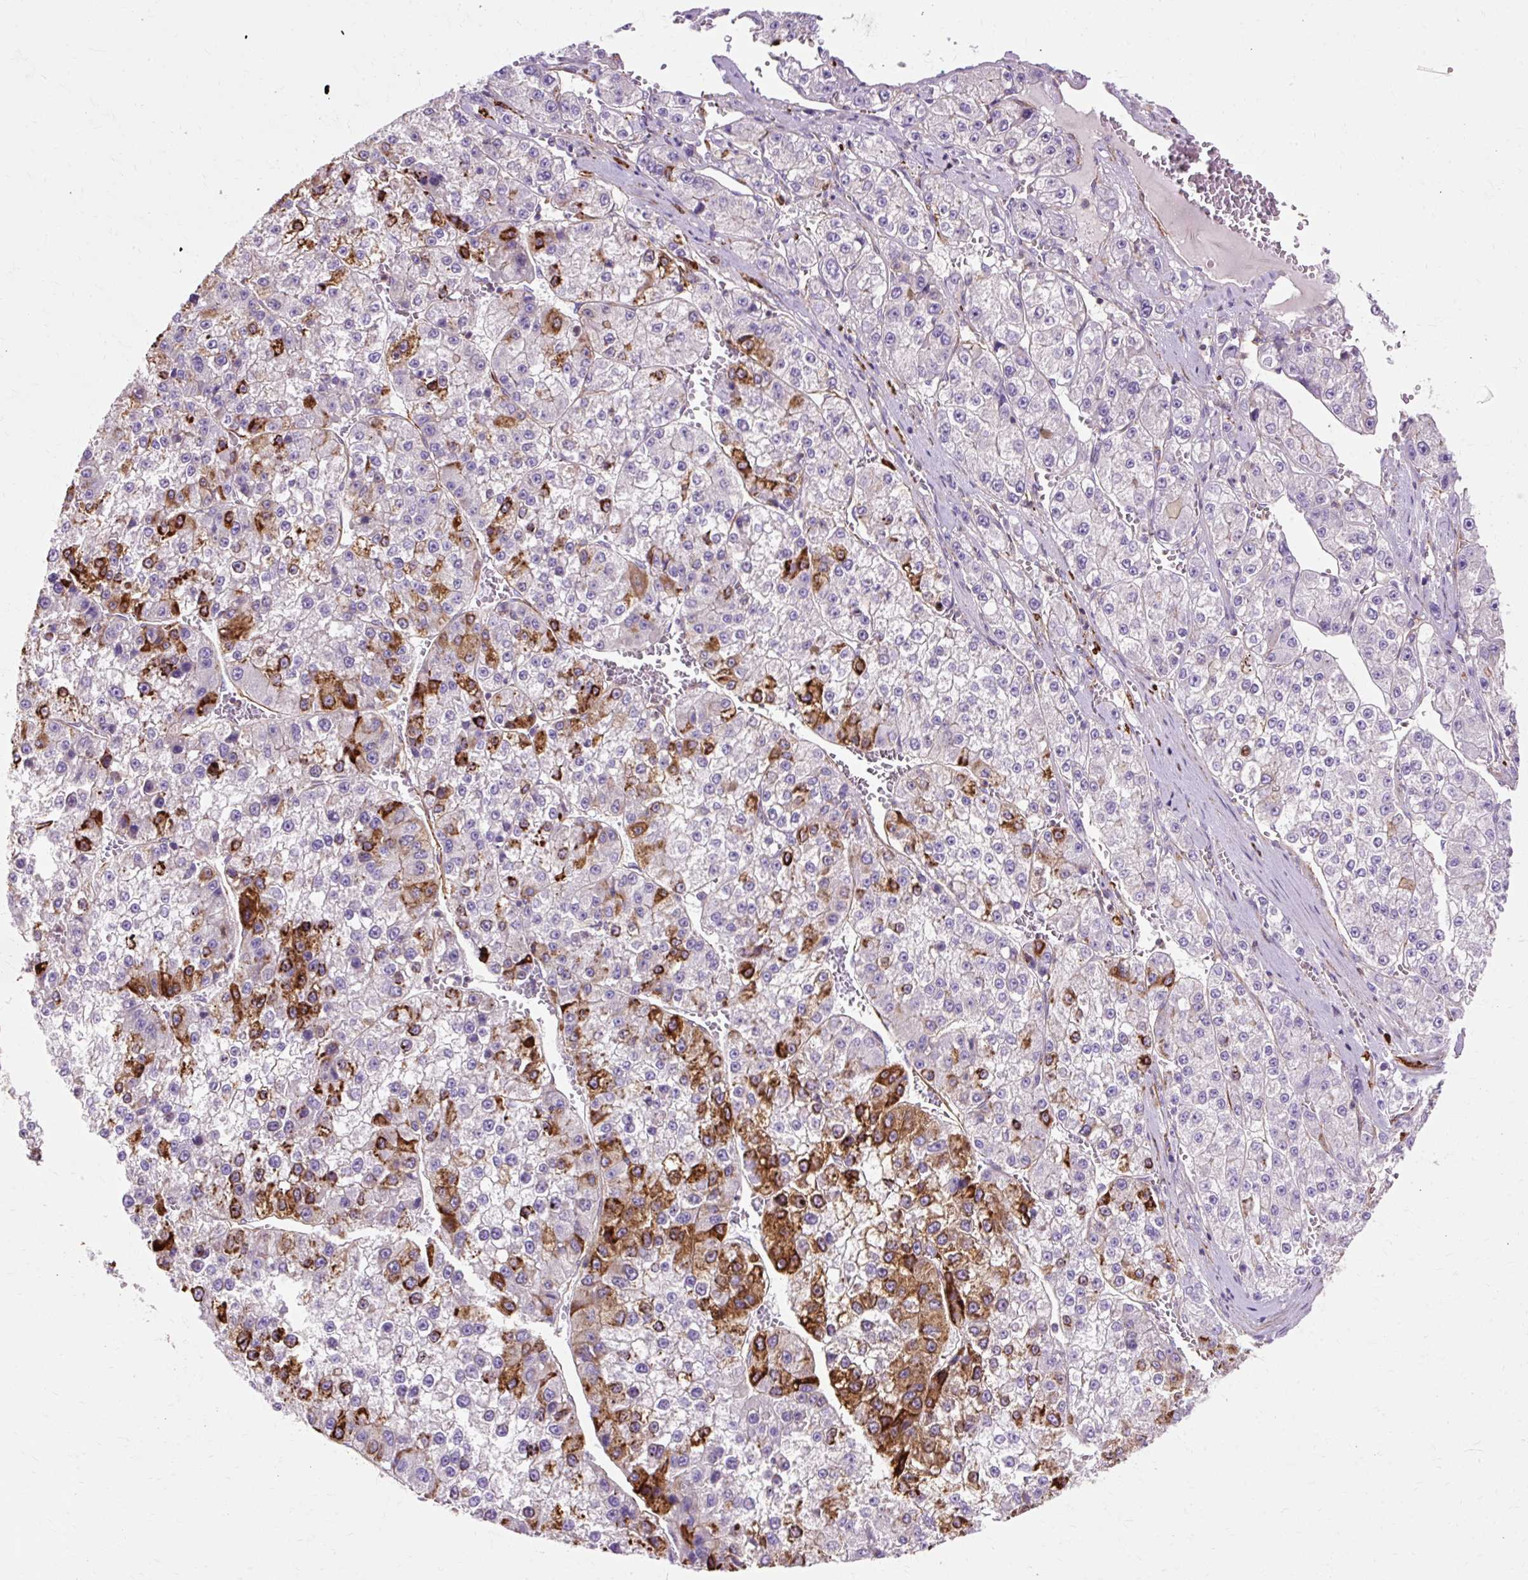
{"staining": {"intensity": "strong", "quantity": "<25%", "location": "cytoplasmic/membranous"}, "tissue": "liver cancer", "cell_type": "Tumor cells", "image_type": "cancer", "snomed": [{"axis": "morphology", "description": "Carcinoma, Hepatocellular, NOS"}, {"axis": "topography", "description": "Liver"}], "caption": "Protein analysis of liver hepatocellular carcinoma tissue demonstrates strong cytoplasmic/membranous expression in about <25% of tumor cells. The staining was performed using DAB (3,3'-diaminobenzidine), with brown indicating positive protein expression. Nuclei are stained blue with hematoxylin.", "gene": "TBC1D2B", "patient": {"sex": "female", "age": 73}}